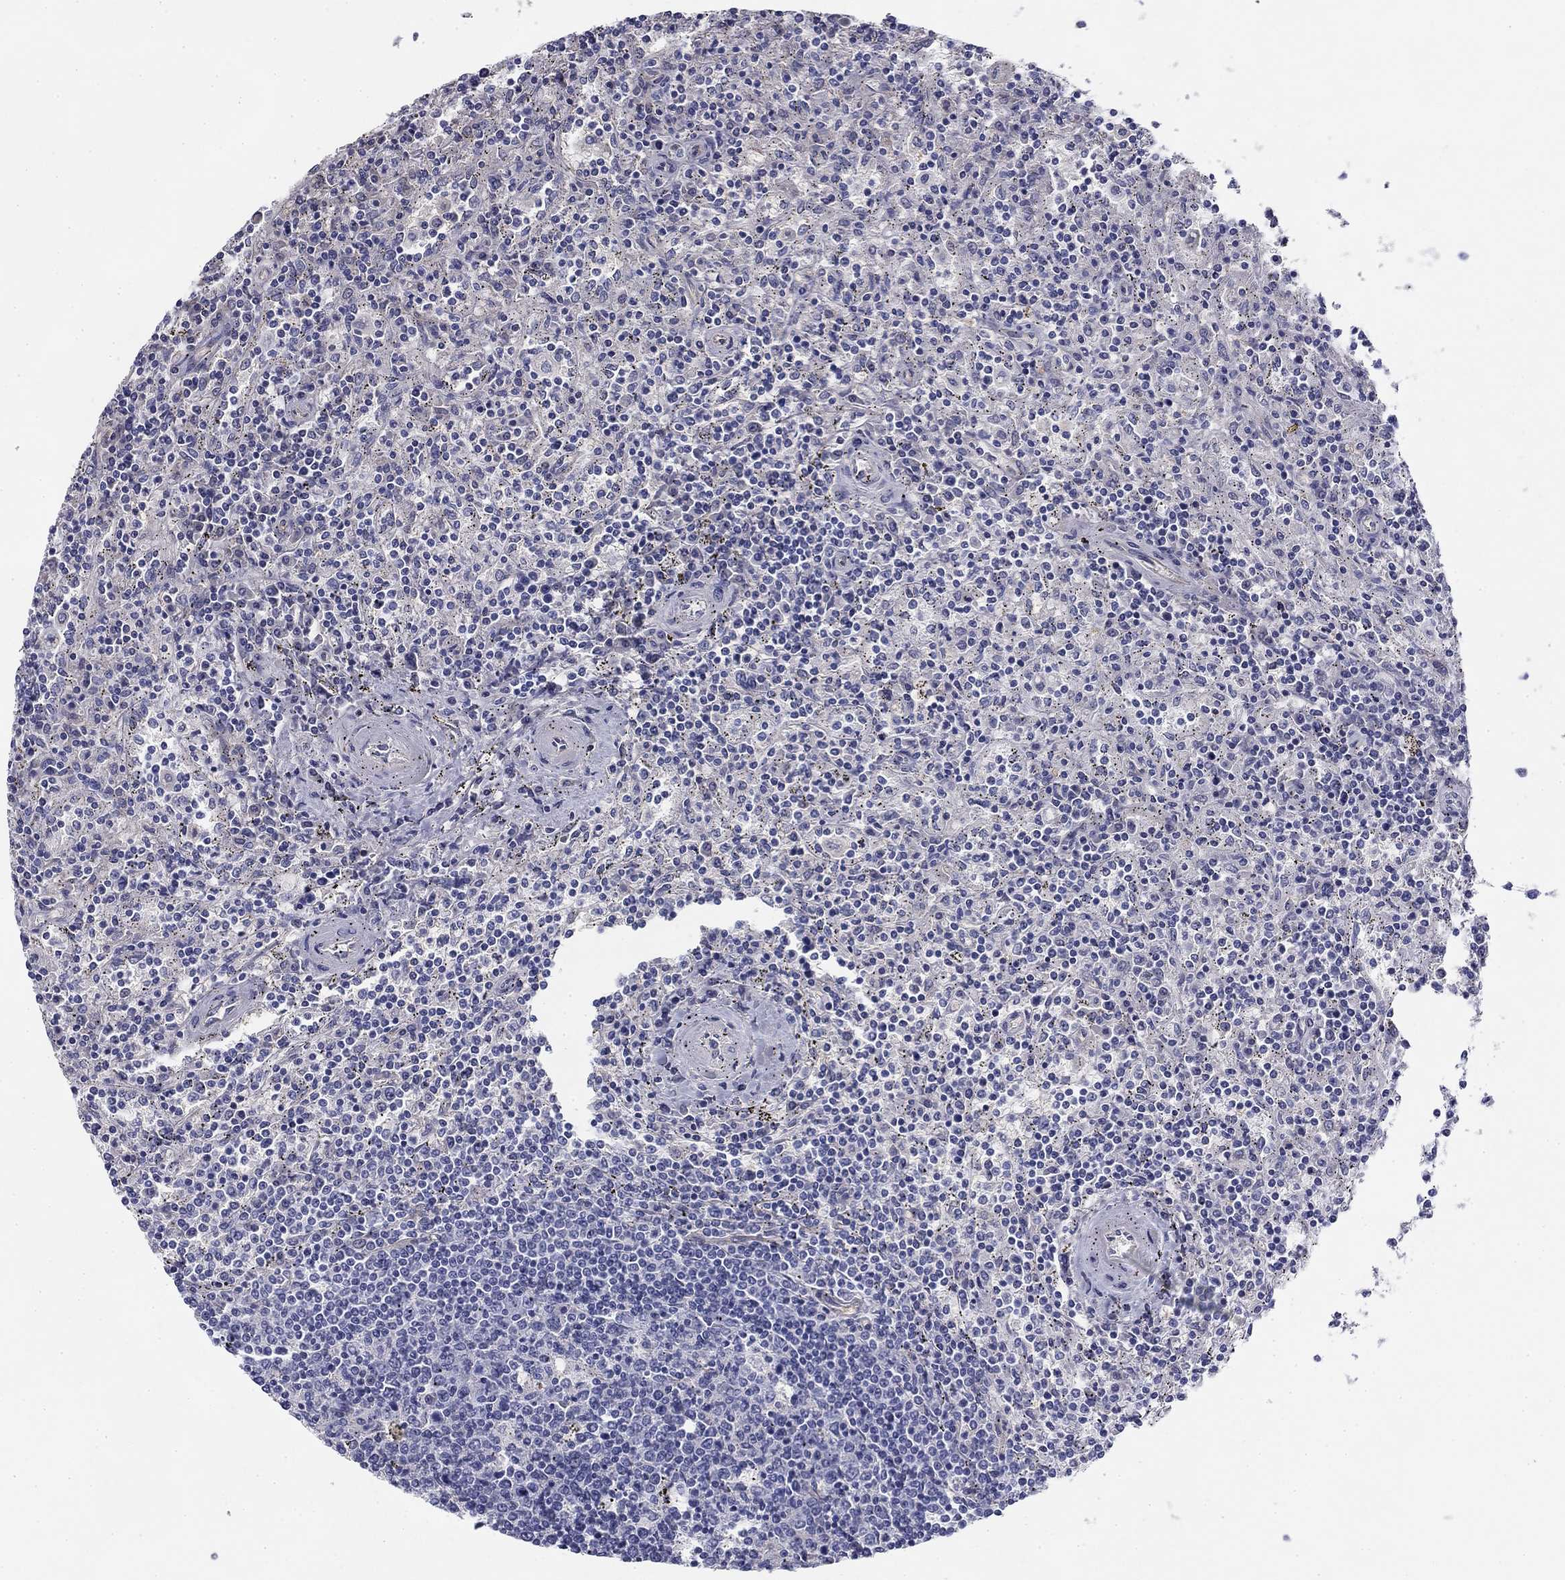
{"staining": {"intensity": "negative", "quantity": "none", "location": "none"}, "tissue": "lymphoma", "cell_type": "Tumor cells", "image_type": "cancer", "snomed": [{"axis": "morphology", "description": "Malignant lymphoma, non-Hodgkin's type, Low grade"}, {"axis": "topography", "description": "Spleen"}], "caption": "The photomicrograph shows no staining of tumor cells in low-grade malignant lymphoma, non-Hodgkin's type.", "gene": "CPLX4", "patient": {"sex": "male", "age": 62}}